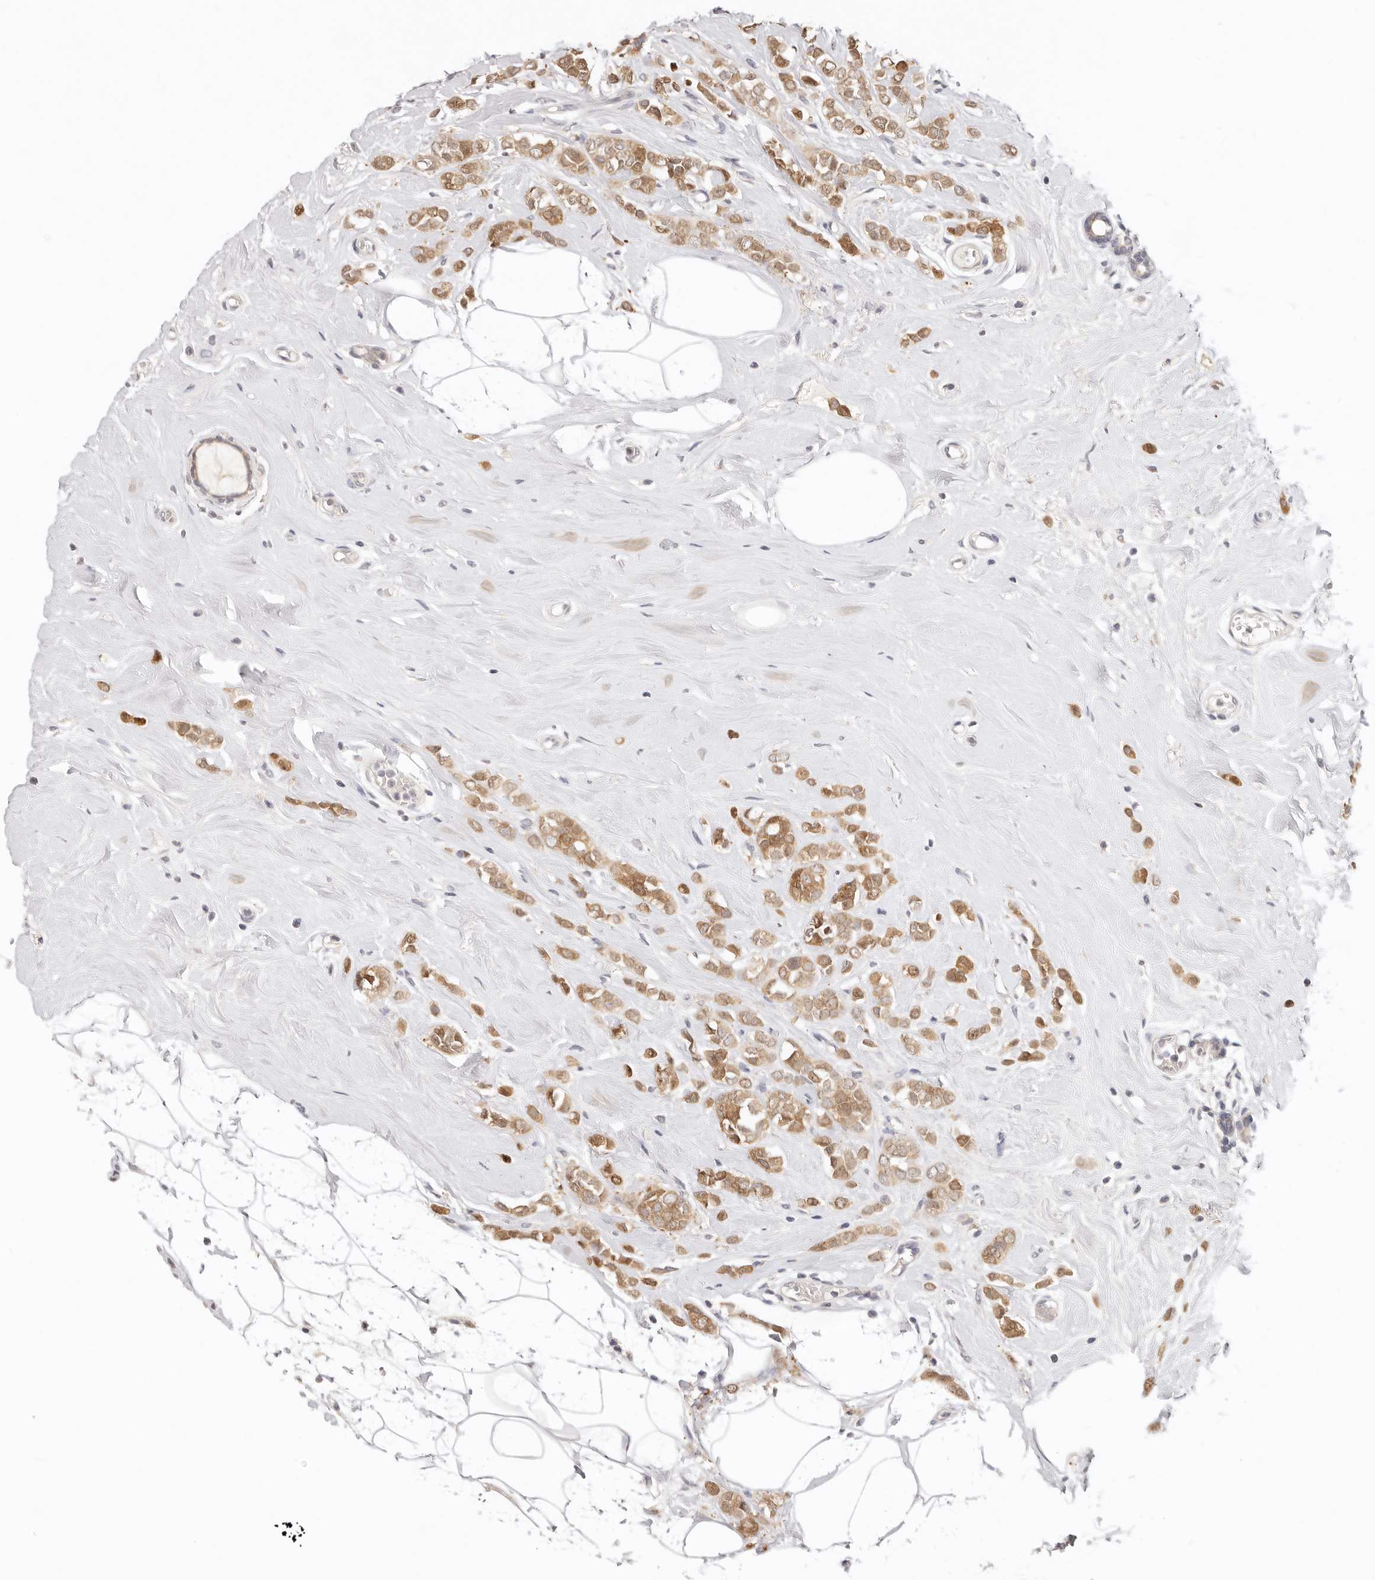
{"staining": {"intensity": "moderate", "quantity": ">75%", "location": "cytoplasmic/membranous"}, "tissue": "breast cancer", "cell_type": "Tumor cells", "image_type": "cancer", "snomed": [{"axis": "morphology", "description": "Lobular carcinoma"}, {"axis": "topography", "description": "Breast"}], "caption": "Immunohistochemistry (IHC) of lobular carcinoma (breast) reveals medium levels of moderate cytoplasmic/membranous staining in approximately >75% of tumor cells. (DAB = brown stain, brightfield microscopy at high magnification).", "gene": "GGPS1", "patient": {"sex": "female", "age": 47}}